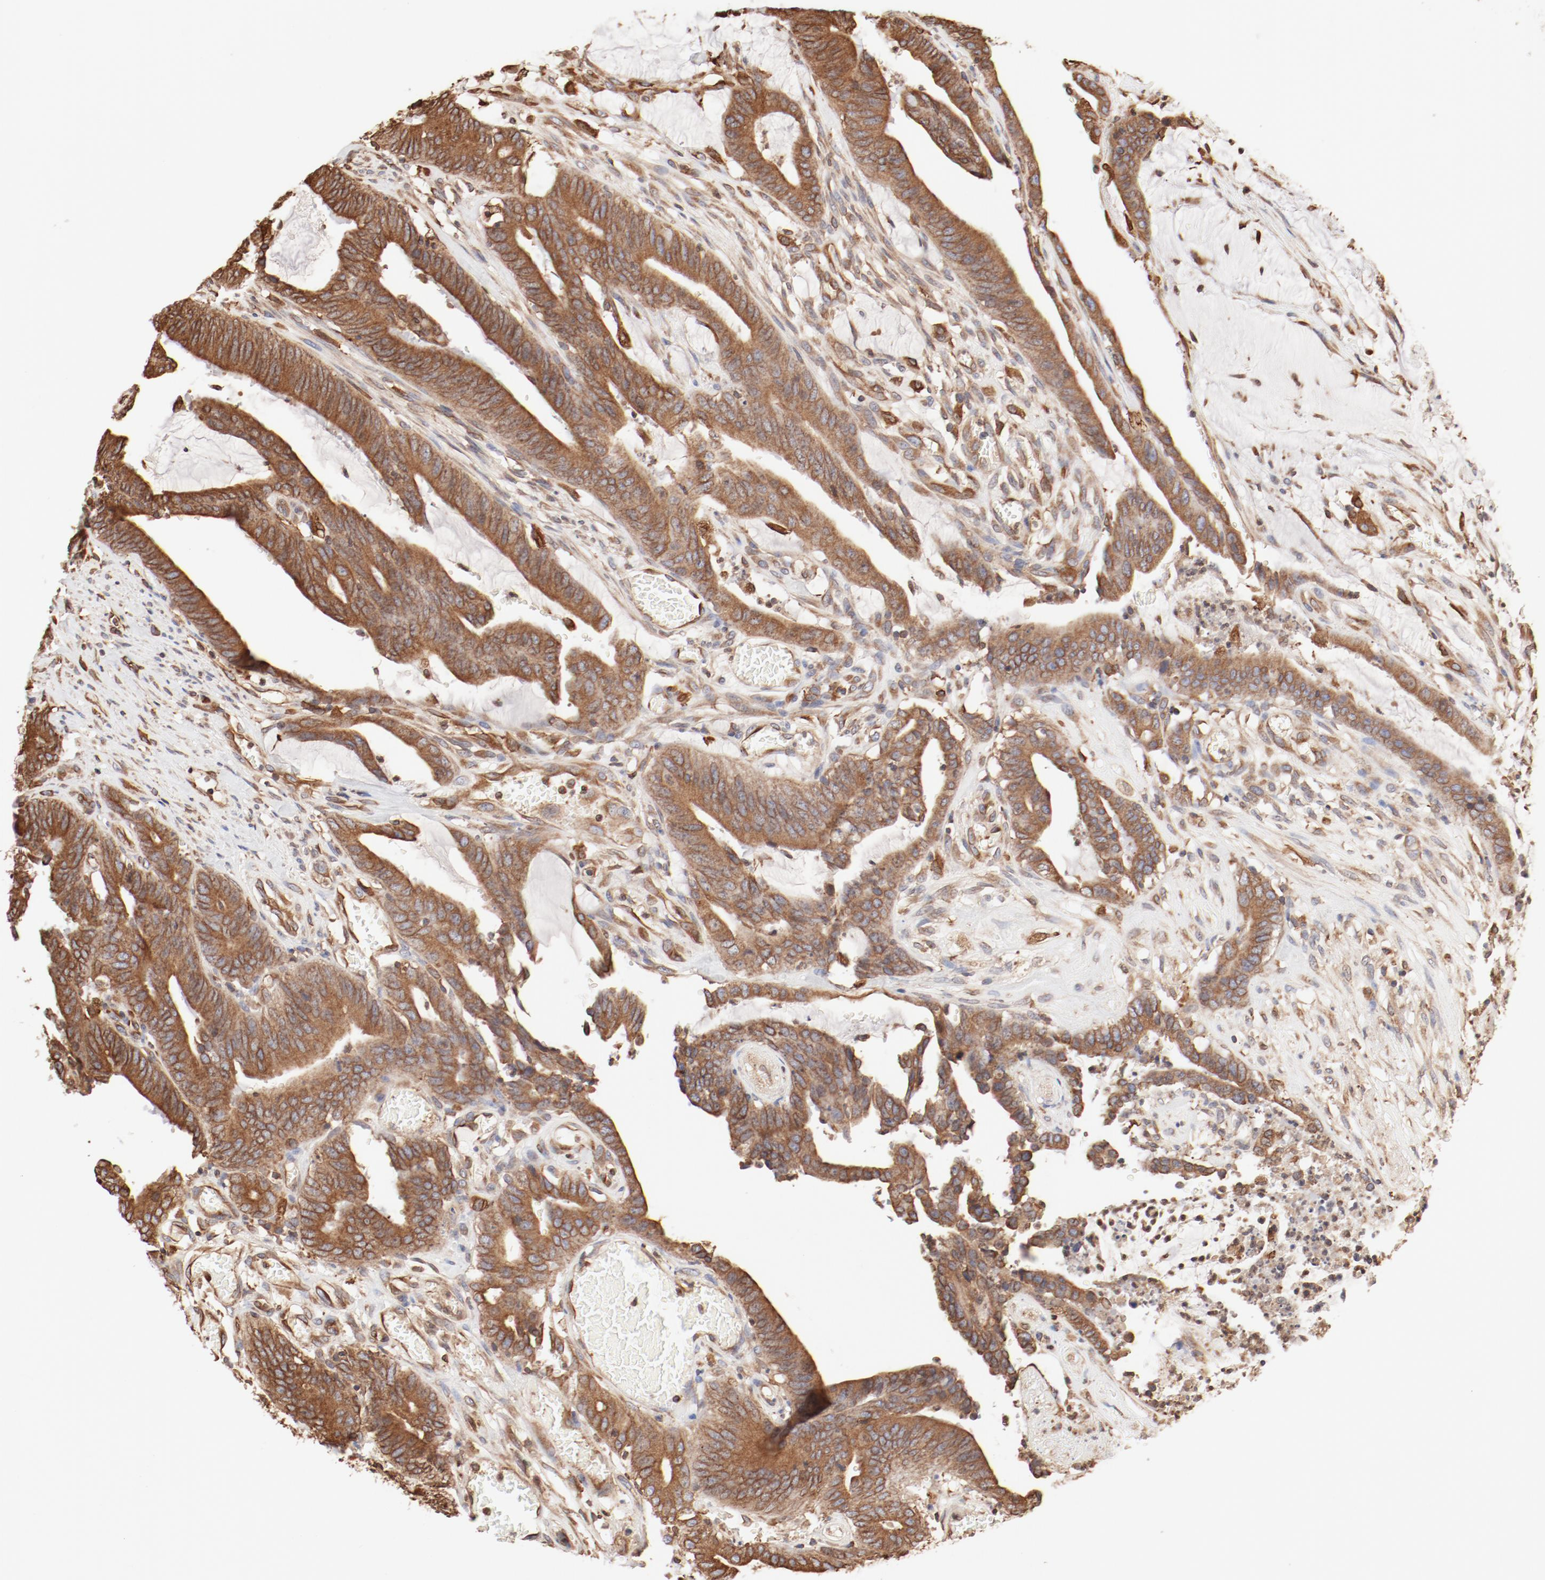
{"staining": {"intensity": "moderate", "quantity": ">75%", "location": "cytoplasmic/membranous"}, "tissue": "colorectal cancer", "cell_type": "Tumor cells", "image_type": "cancer", "snomed": [{"axis": "morphology", "description": "Adenocarcinoma, NOS"}, {"axis": "topography", "description": "Rectum"}], "caption": "Colorectal cancer stained with DAB (3,3'-diaminobenzidine) IHC shows medium levels of moderate cytoplasmic/membranous expression in about >75% of tumor cells.", "gene": "BCAP31", "patient": {"sex": "female", "age": 66}}